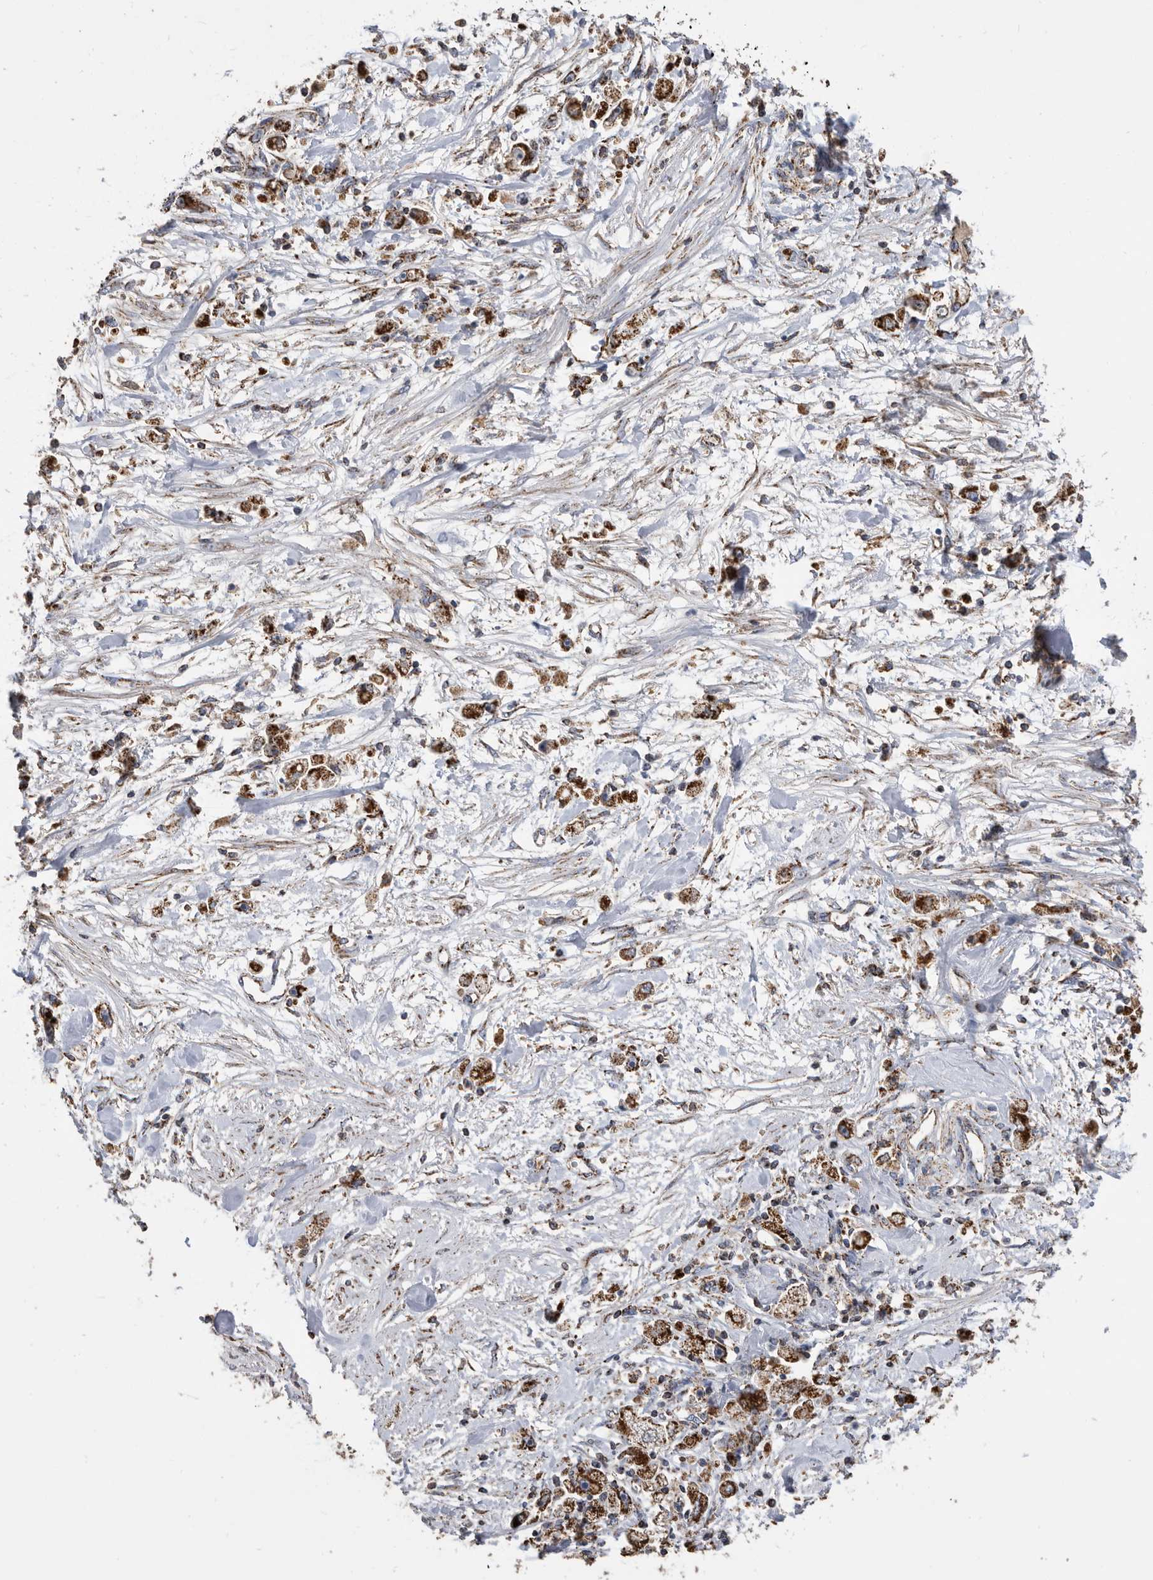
{"staining": {"intensity": "strong", "quantity": ">75%", "location": "cytoplasmic/membranous"}, "tissue": "stomach cancer", "cell_type": "Tumor cells", "image_type": "cancer", "snomed": [{"axis": "morphology", "description": "Adenocarcinoma, NOS"}, {"axis": "topography", "description": "Stomach"}], "caption": "Immunohistochemical staining of human stomach cancer displays strong cytoplasmic/membranous protein staining in about >75% of tumor cells.", "gene": "WFDC1", "patient": {"sex": "female", "age": 59}}